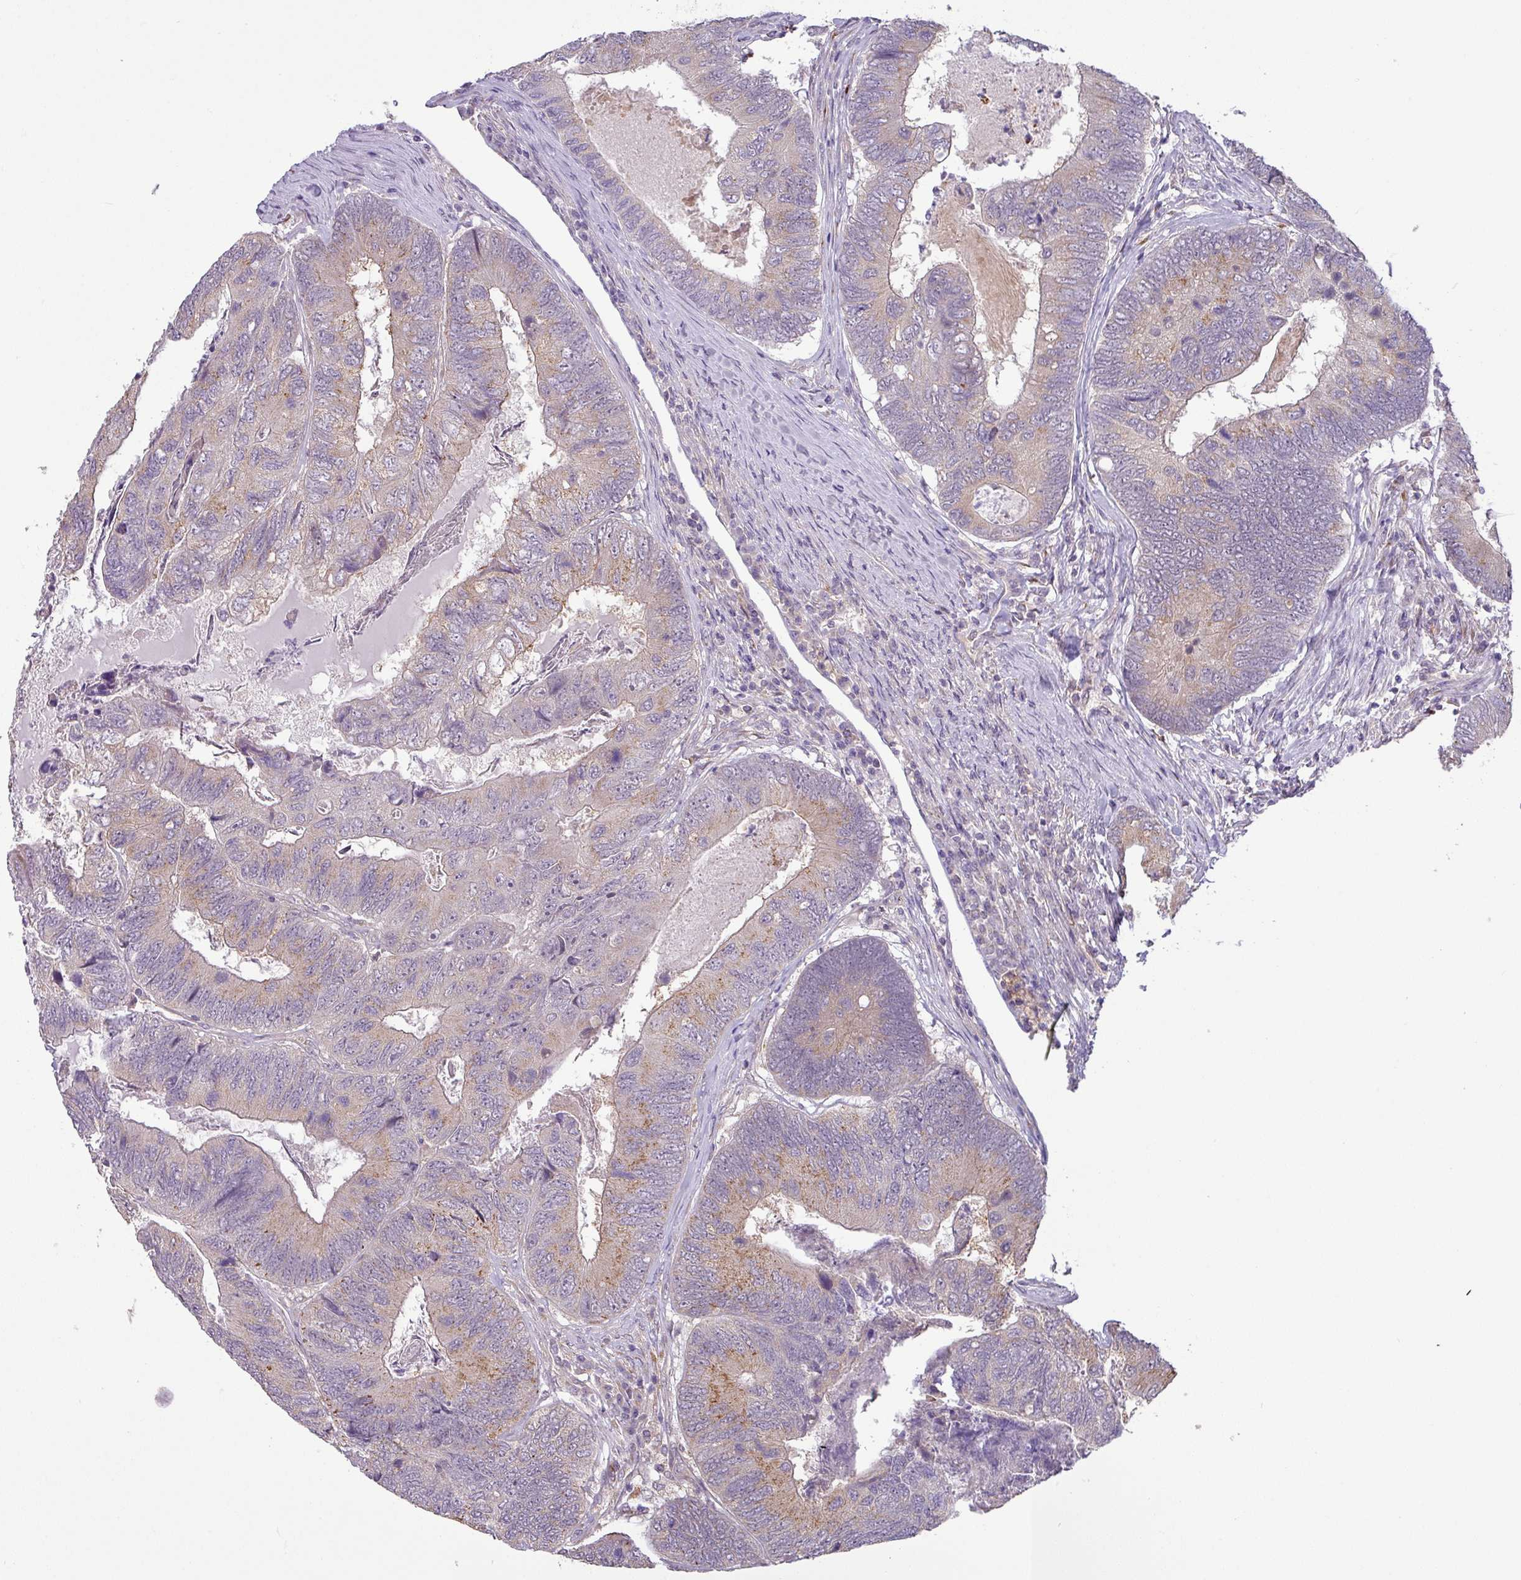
{"staining": {"intensity": "weak", "quantity": "<25%", "location": "cytoplasmic/membranous"}, "tissue": "colorectal cancer", "cell_type": "Tumor cells", "image_type": "cancer", "snomed": [{"axis": "morphology", "description": "Adenocarcinoma, NOS"}, {"axis": "topography", "description": "Colon"}], "caption": "DAB immunohistochemical staining of human colorectal adenocarcinoma shows no significant staining in tumor cells.", "gene": "GALNT12", "patient": {"sex": "female", "age": 67}}